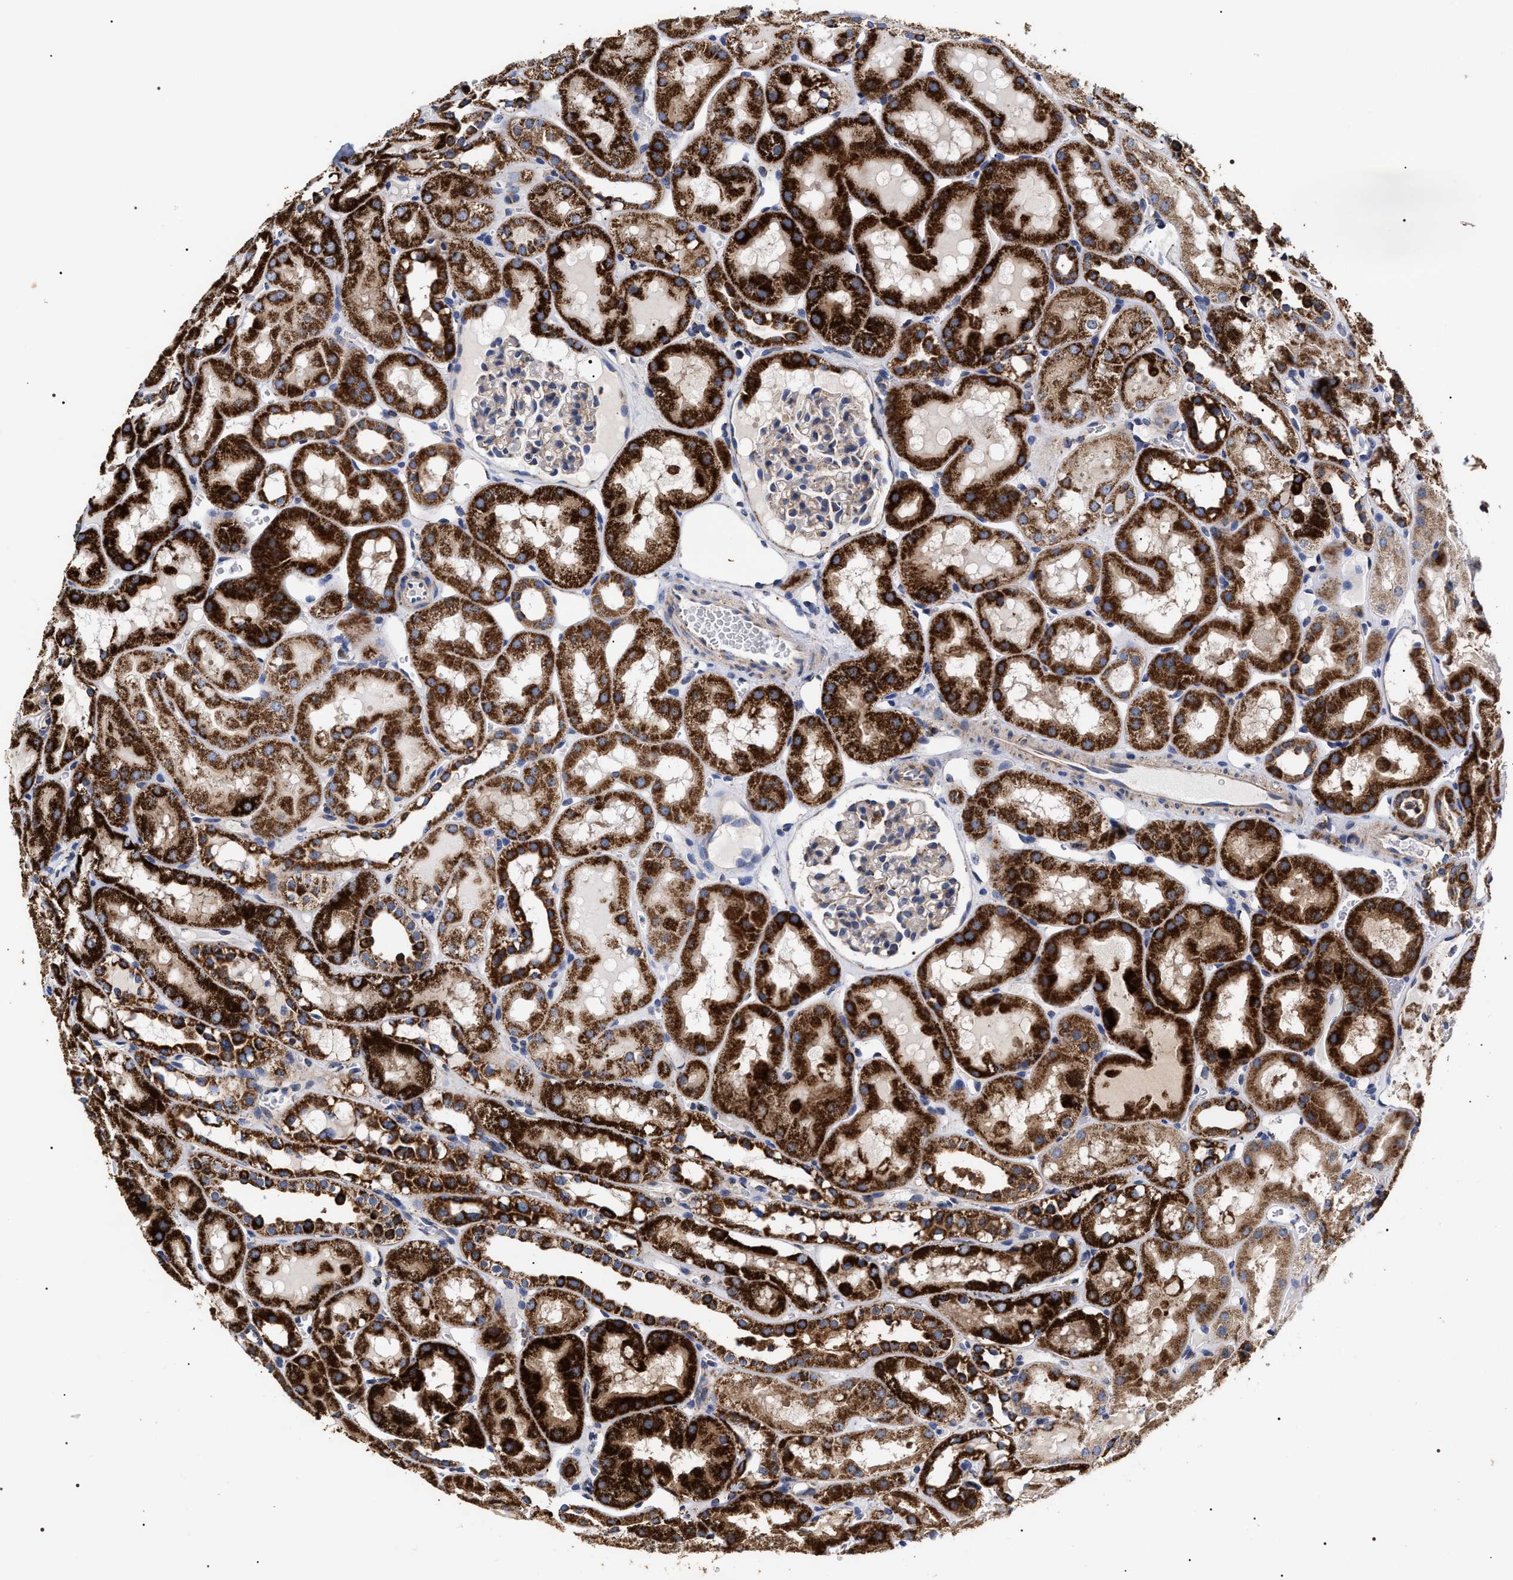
{"staining": {"intensity": "weak", "quantity": "25%-75%", "location": "cytoplasmic/membranous"}, "tissue": "kidney", "cell_type": "Cells in glomeruli", "image_type": "normal", "snomed": [{"axis": "morphology", "description": "Normal tissue, NOS"}, {"axis": "topography", "description": "Kidney"}, {"axis": "topography", "description": "Urinary bladder"}], "caption": "Protein expression analysis of unremarkable human kidney reveals weak cytoplasmic/membranous positivity in approximately 25%-75% of cells in glomeruli. The protein is stained brown, and the nuclei are stained in blue (DAB IHC with brightfield microscopy, high magnification).", "gene": "COG5", "patient": {"sex": "male", "age": 16}}